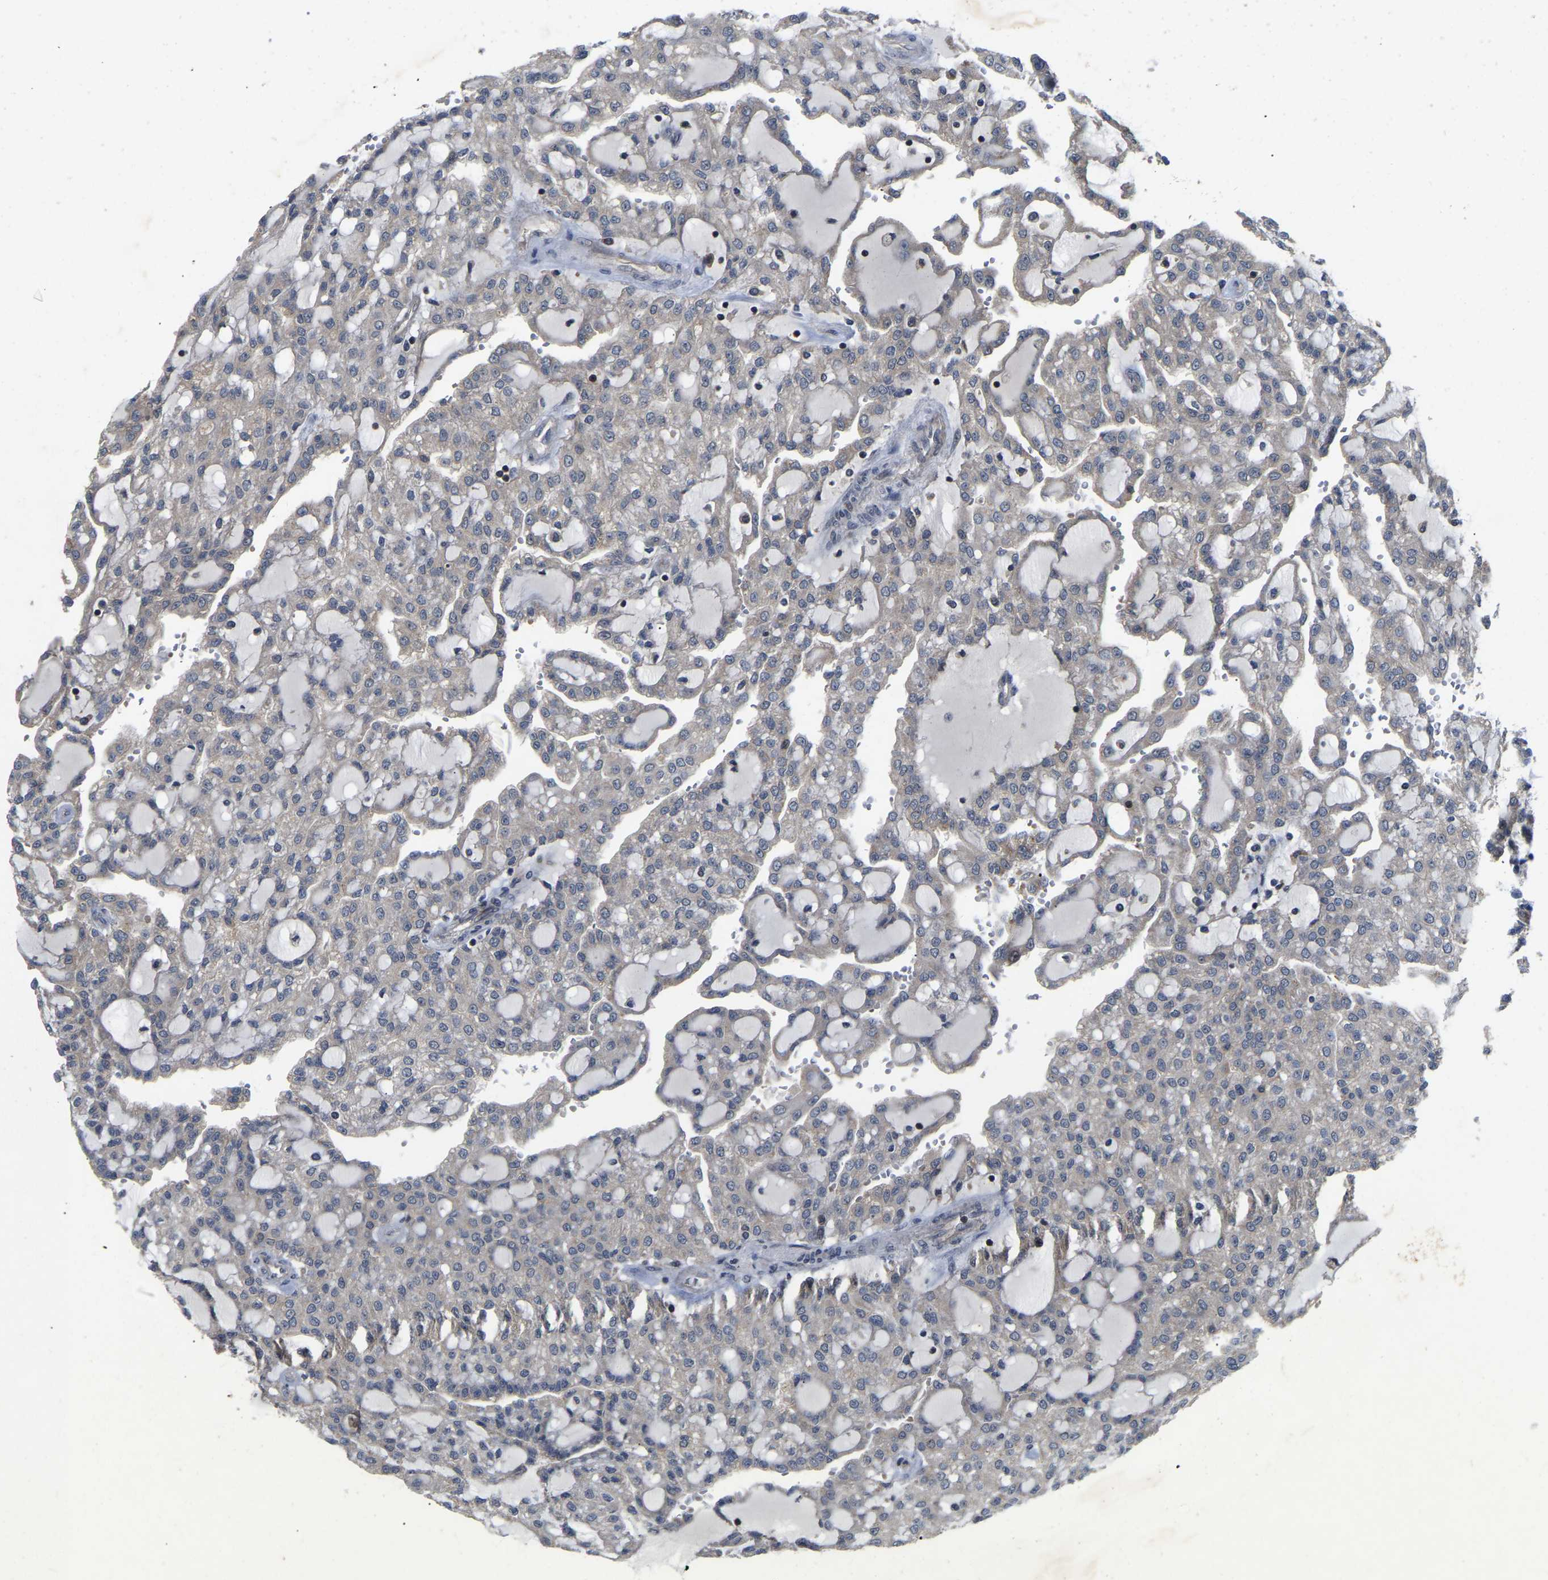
{"staining": {"intensity": "weak", "quantity": ">75%", "location": "cytoplasmic/membranous"}, "tissue": "renal cancer", "cell_type": "Tumor cells", "image_type": "cancer", "snomed": [{"axis": "morphology", "description": "Adenocarcinoma, NOS"}, {"axis": "topography", "description": "Kidney"}], "caption": "IHC photomicrograph of neoplastic tissue: renal cancer stained using immunohistochemistry shows low levels of weak protein expression localized specifically in the cytoplasmic/membranous of tumor cells, appearing as a cytoplasmic/membranous brown color.", "gene": "PRDM14", "patient": {"sex": "male", "age": 63}}